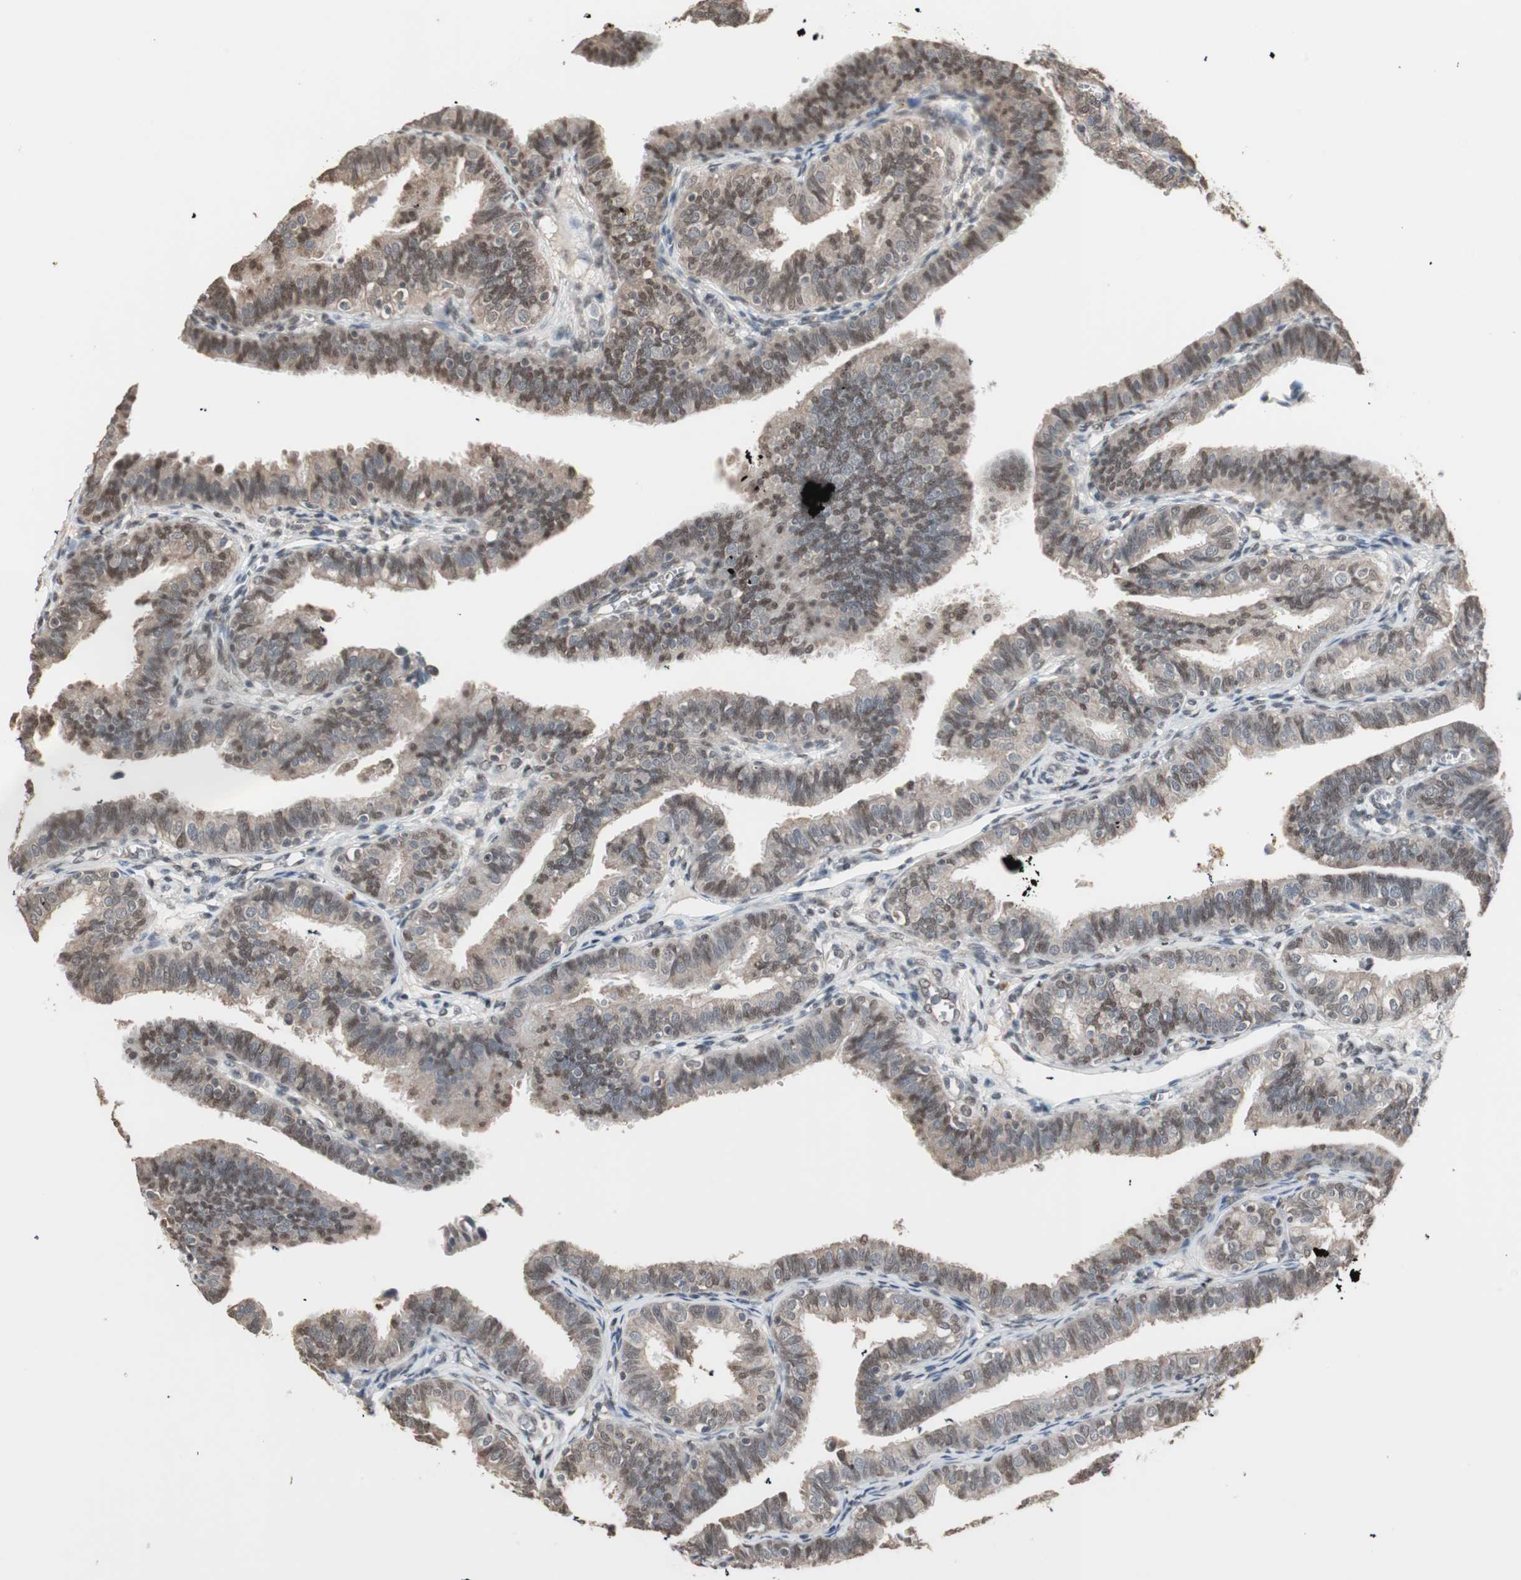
{"staining": {"intensity": "moderate", "quantity": "25%-75%", "location": "nuclear"}, "tissue": "fallopian tube", "cell_type": "Glandular cells", "image_type": "normal", "snomed": [{"axis": "morphology", "description": "Normal tissue, NOS"}, {"axis": "topography", "description": "Fallopian tube"}], "caption": "Immunohistochemical staining of benign fallopian tube demonstrates medium levels of moderate nuclear staining in approximately 25%-75% of glandular cells. Ihc stains the protein of interest in brown and the nuclei are stained blue.", "gene": "ZHX2", "patient": {"sex": "female", "age": 46}}